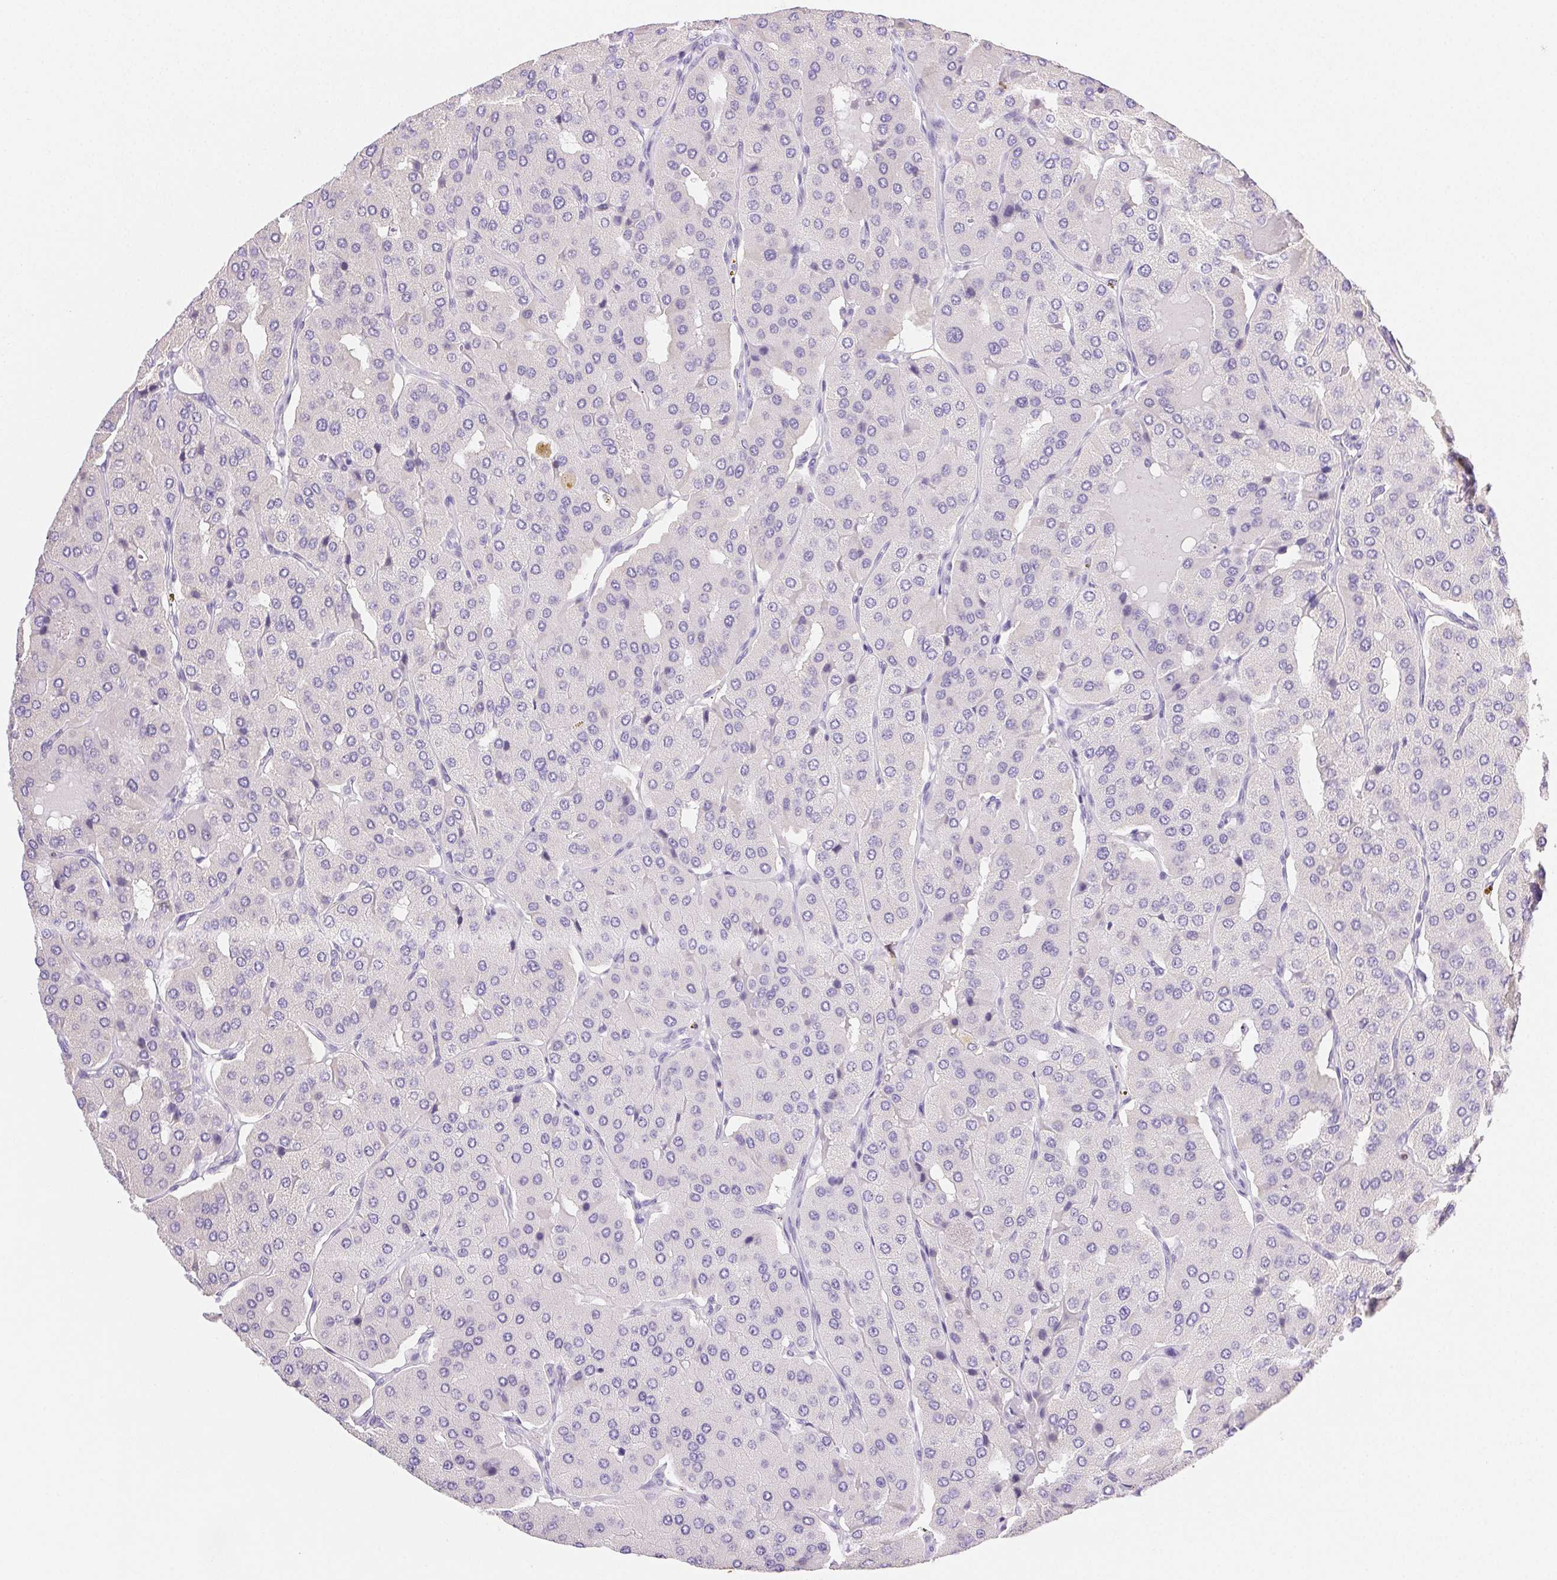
{"staining": {"intensity": "negative", "quantity": "none", "location": "none"}, "tissue": "parathyroid gland", "cell_type": "Glandular cells", "image_type": "normal", "snomed": [{"axis": "morphology", "description": "Normal tissue, NOS"}, {"axis": "morphology", "description": "Adenoma, NOS"}, {"axis": "topography", "description": "Parathyroid gland"}], "caption": "An image of parathyroid gland stained for a protein reveals no brown staining in glandular cells. (DAB (3,3'-diaminobenzidine) IHC visualized using brightfield microscopy, high magnification).", "gene": "FGA", "patient": {"sex": "female", "age": 86}}